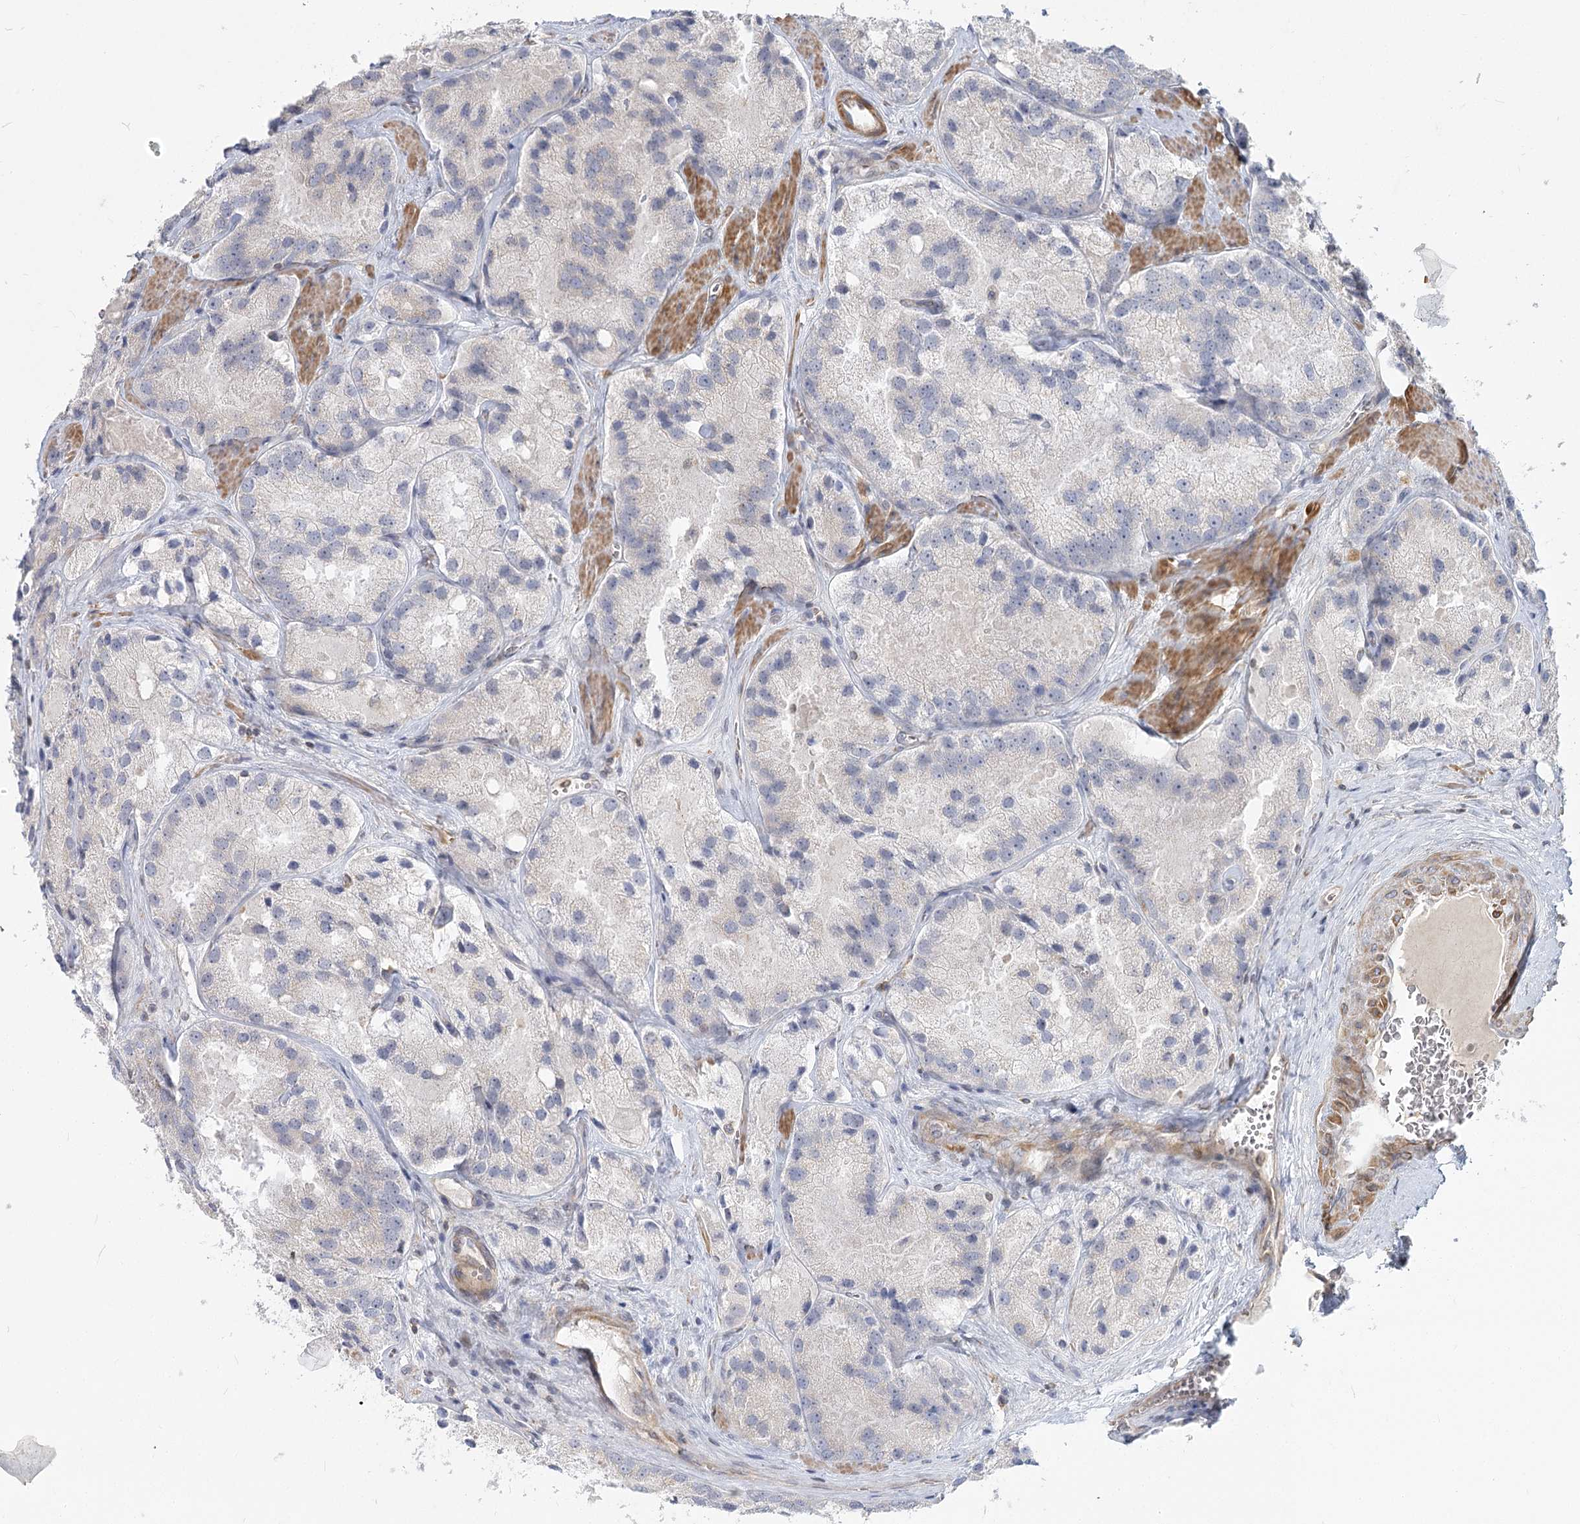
{"staining": {"intensity": "weak", "quantity": "<25%", "location": "cytoplasmic/membranous"}, "tissue": "prostate cancer", "cell_type": "Tumor cells", "image_type": "cancer", "snomed": [{"axis": "morphology", "description": "Adenocarcinoma, High grade"}, {"axis": "topography", "description": "Prostate"}], "caption": "Immunohistochemistry (IHC) photomicrograph of neoplastic tissue: prostate cancer (high-grade adenocarcinoma) stained with DAB displays no significant protein expression in tumor cells.", "gene": "MTMR3", "patient": {"sex": "male", "age": 66}}